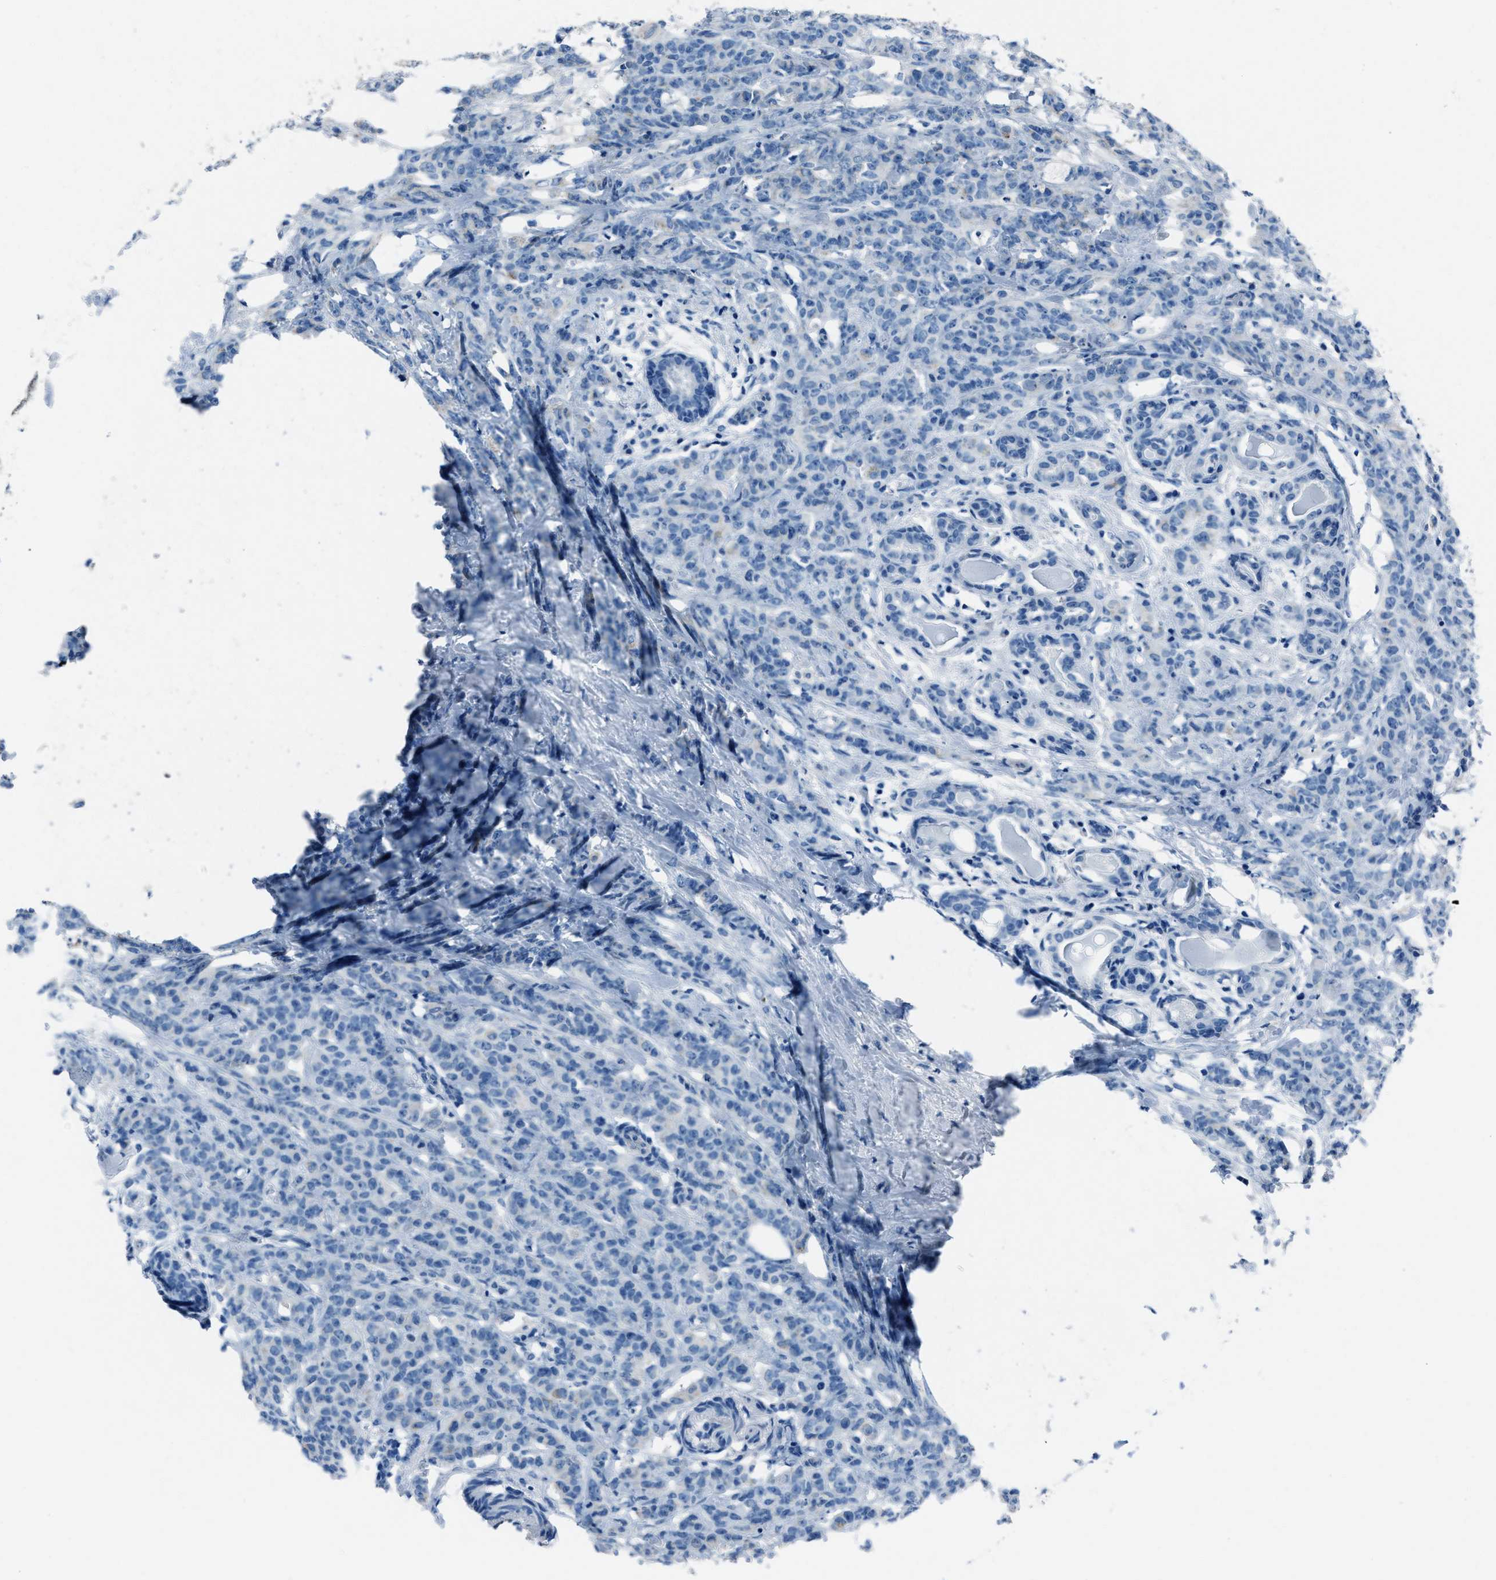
{"staining": {"intensity": "negative", "quantity": "none", "location": "none"}, "tissue": "breast cancer", "cell_type": "Tumor cells", "image_type": "cancer", "snomed": [{"axis": "morphology", "description": "Normal tissue, NOS"}, {"axis": "morphology", "description": "Duct carcinoma"}, {"axis": "topography", "description": "Breast"}], "caption": "A histopathology image of breast cancer (infiltrating ductal carcinoma) stained for a protein shows no brown staining in tumor cells.", "gene": "AMACR", "patient": {"sex": "female", "age": 40}}